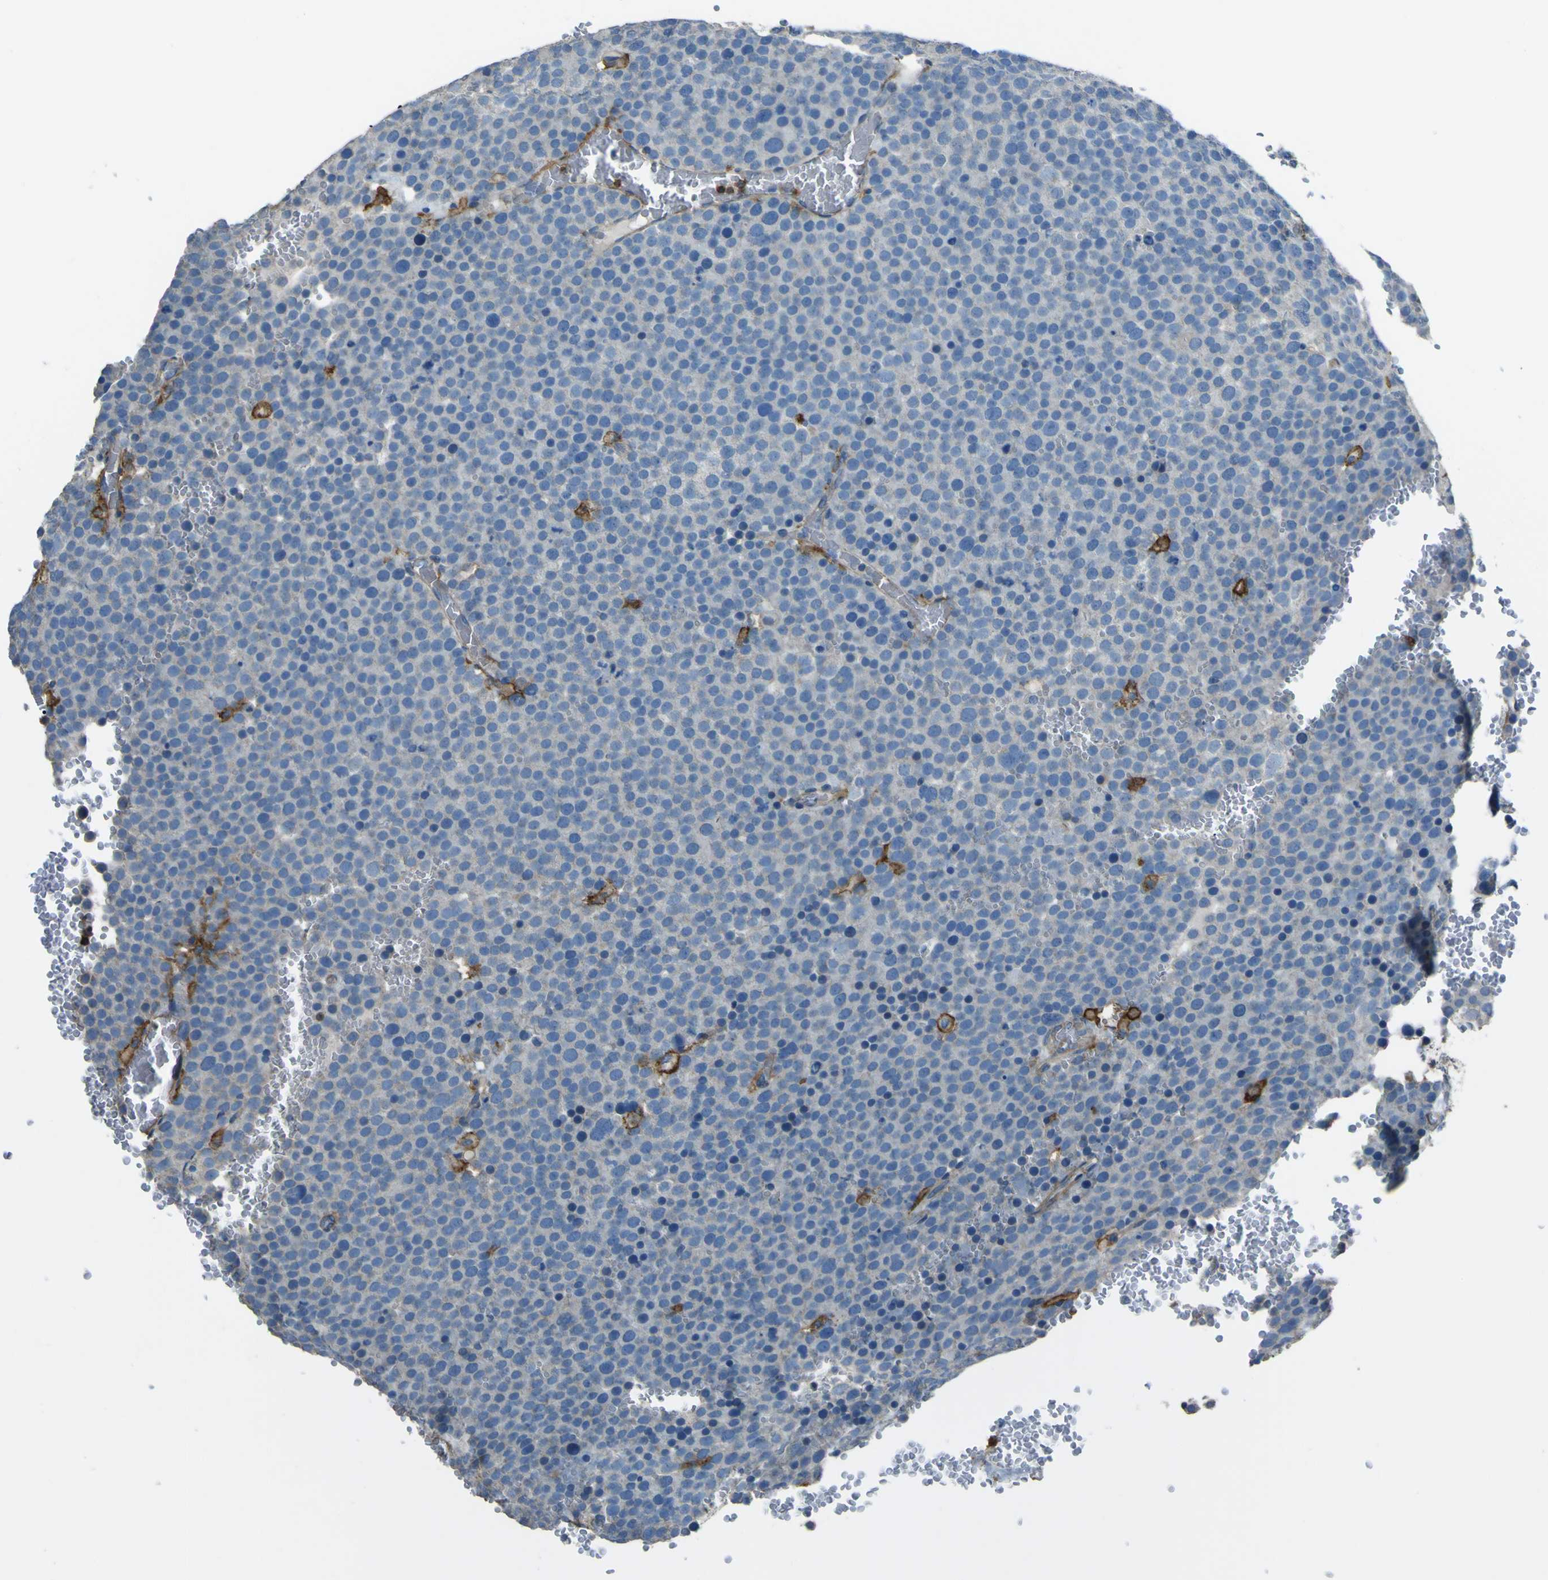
{"staining": {"intensity": "negative", "quantity": "none", "location": "none"}, "tissue": "testis cancer", "cell_type": "Tumor cells", "image_type": "cancer", "snomed": [{"axis": "morphology", "description": "Seminoma, NOS"}, {"axis": "topography", "description": "Testis"}], "caption": "A micrograph of testis cancer (seminoma) stained for a protein reveals no brown staining in tumor cells. (DAB (3,3'-diaminobenzidine) immunohistochemistry (IHC) visualized using brightfield microscopy, high magnification).", "gene": "LAIR1", "patient": {"sex": "male", "age": 71}}